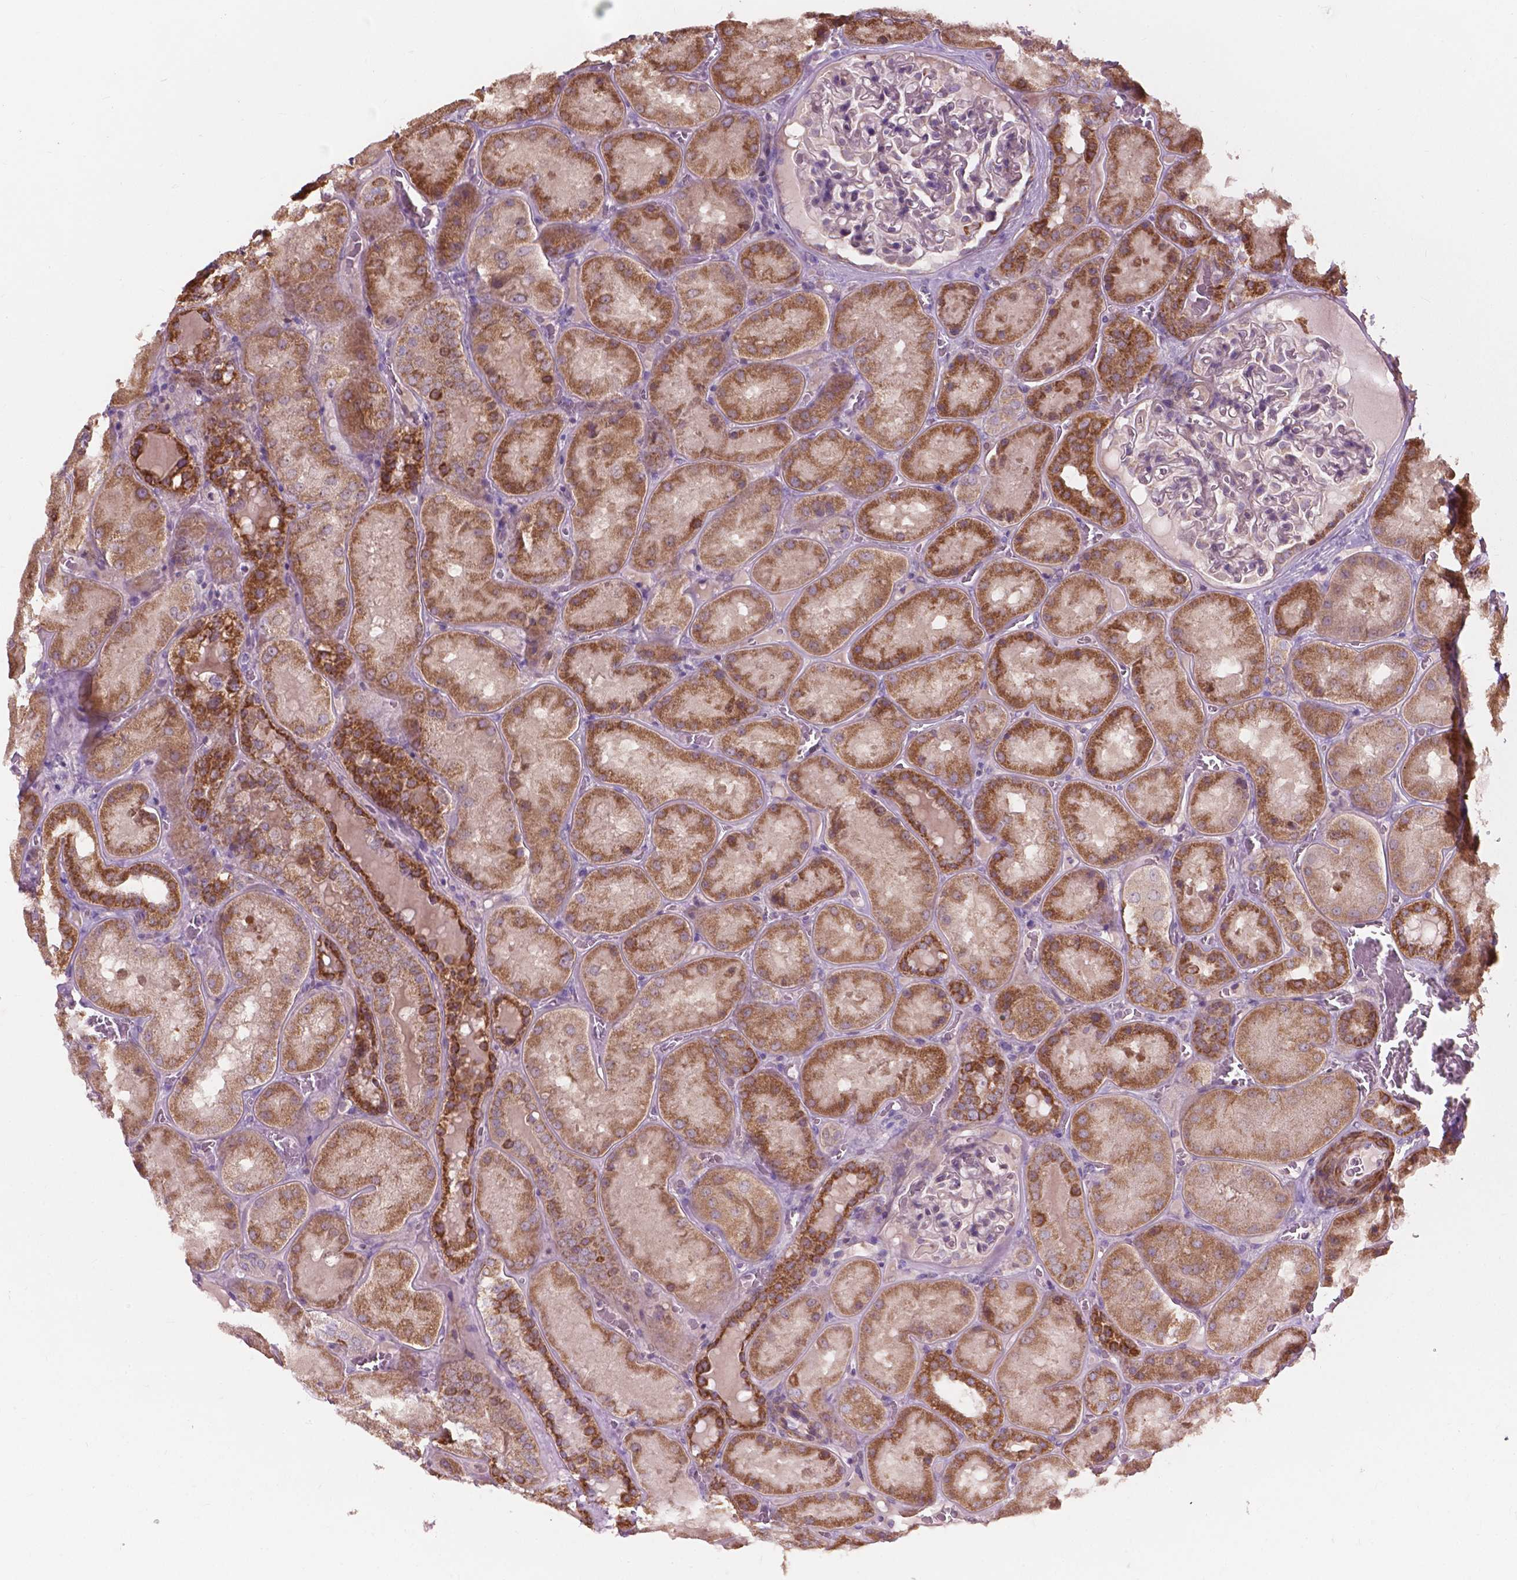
{"staining": {"intensity": "negative", "quantity": "none", "location": "none"}, "tissue": "kidney", "cell_type": "Cells in glomeruli", "image_type": "normal", "snomed": [{"axis": "morphology", "description": "Normal tissue, NOS"}, {"axis": "topography", "description": "Kidney"}], "caption": "This is a histopathology image of immunohistochemistry (IHC) staining of normal kidney, which shows no staining in cells in glomeruli.", "gene": "NDUFA10", "patient": {"sex": "male", "age": 73}}